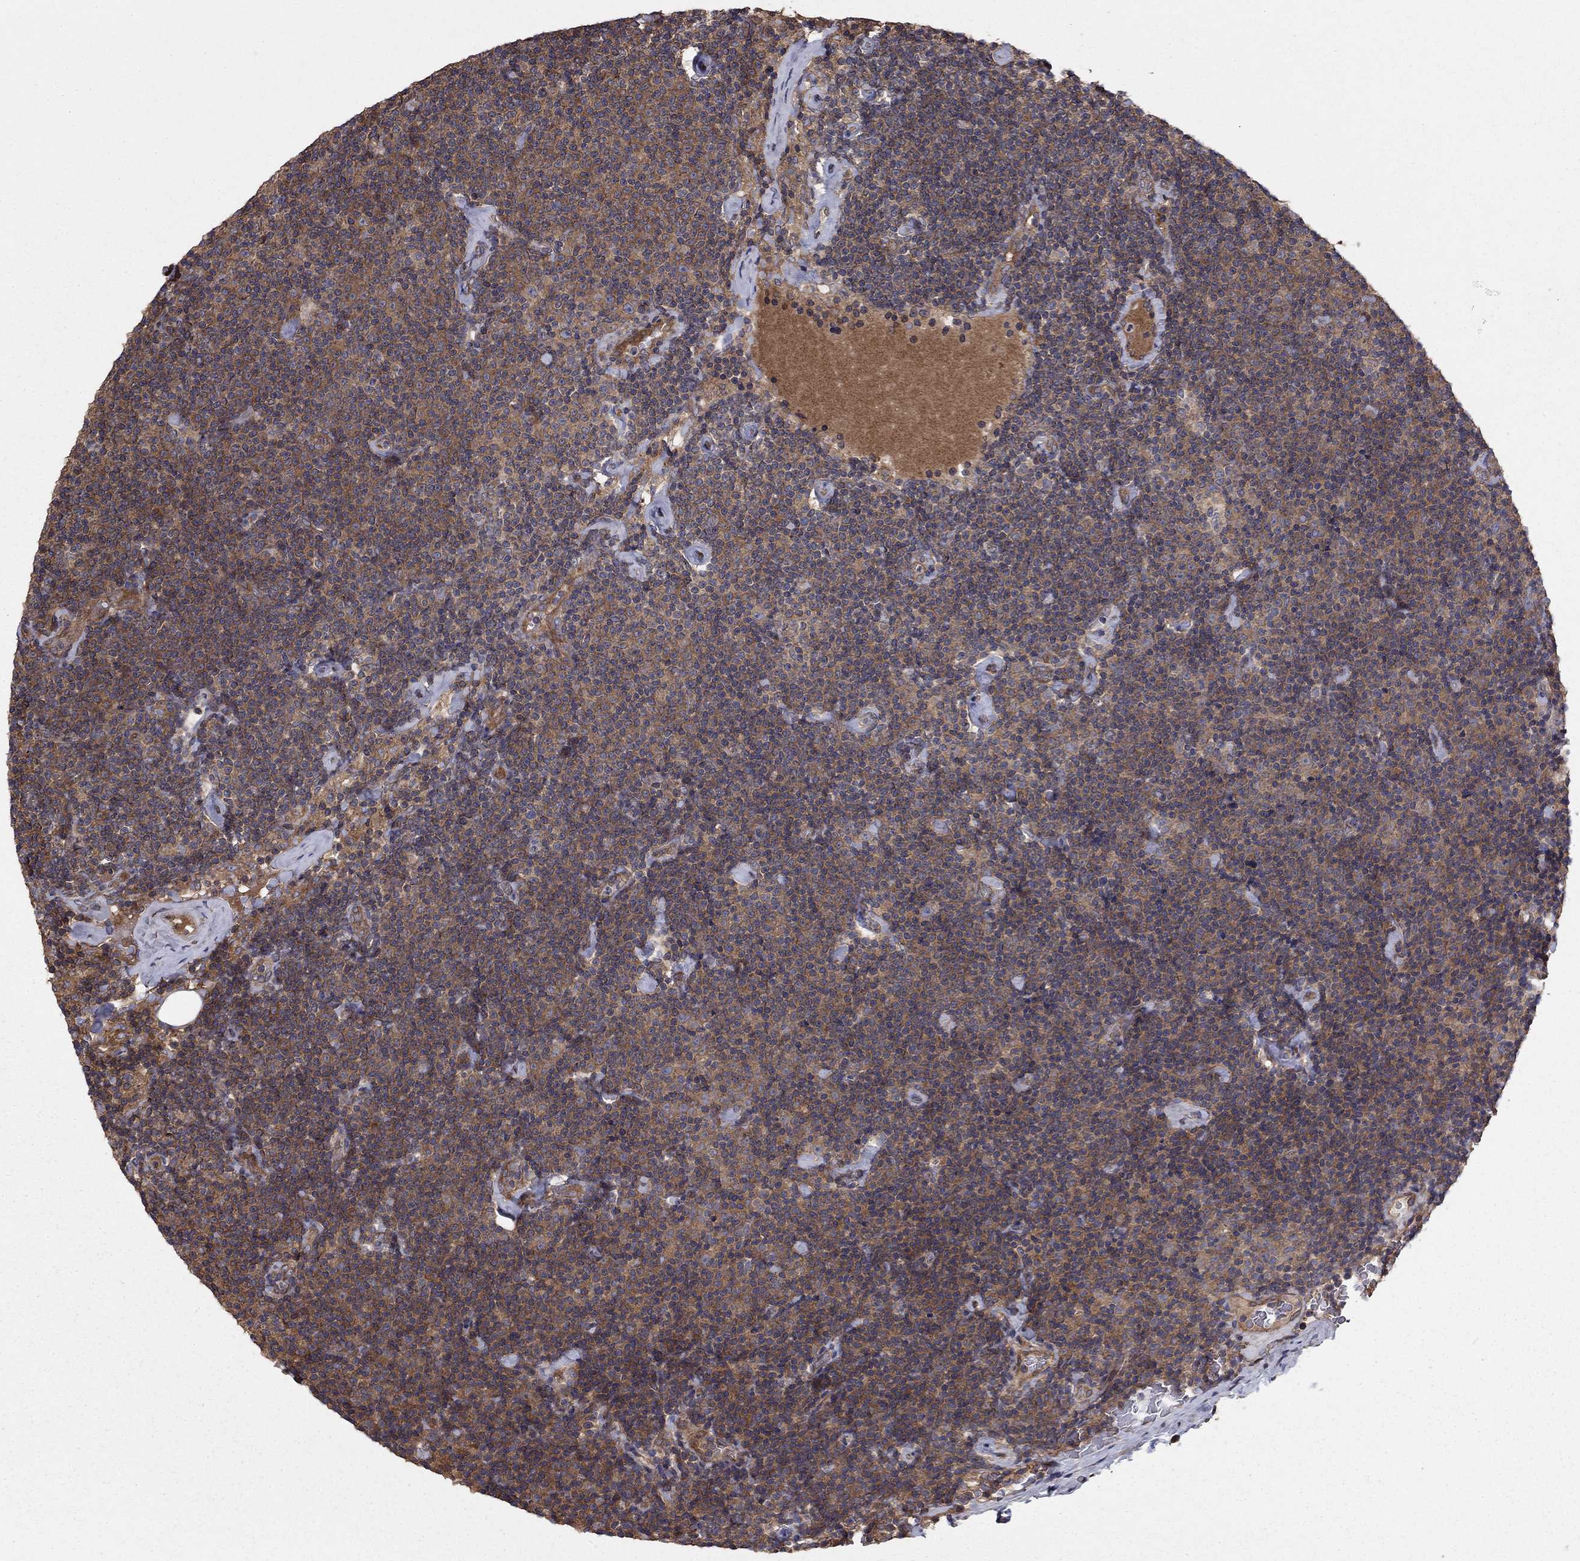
{"staining": {"intensity": "moderate", "quantity": "25%-75%", "location": "cytoplasmic/membranous"}, "tissue": "lymphoma", "cell_type": "Tumor cells", "image_type": "cancer", "snomed": [{"axis": "morphology", "description": "Malignant lymphoma, non-Hodgkin's type, Low grade"}, {"axis": "topography", "description": "Lymph node"}], "caption": "This histopathology image displays IHC staining of human lymphoma, with medium moderate cytoplasmic/membranous expression in about 25%-75% of tumor cells.", "gene": "BABAM2", "patient": {"sex": "male", "age": 81}}